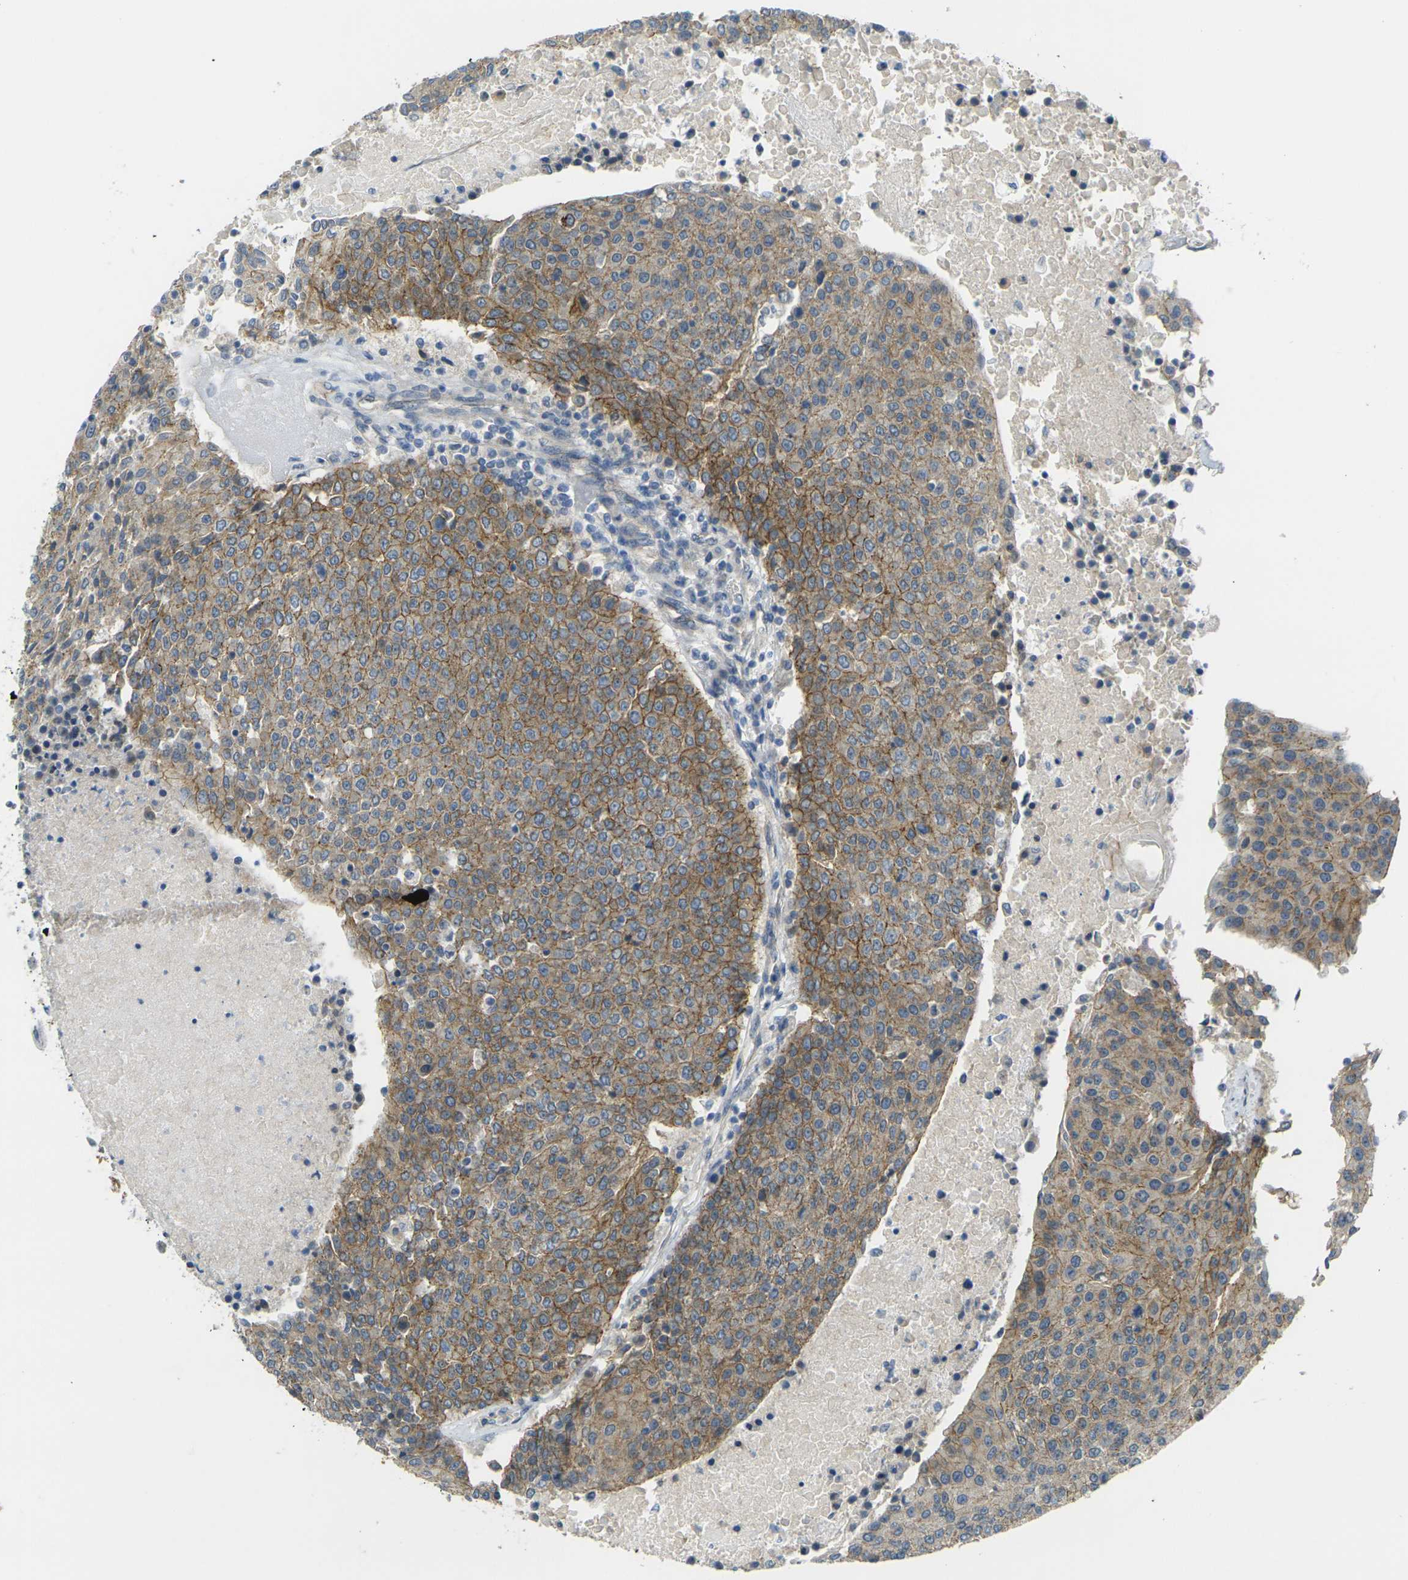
{"staining": {"intensity": "moderate", "quantity": ">75%", "location": "cytoplasmic/membranous"}, "tissue": "urothelial cancer", "cell_type": "Tumor cells", "image_type": "cancer", "snomed": [{"axis": "morphology", "description": "Urothelial carcinoma, High grade"}, {"axis": "topography", "description": "Urinary bladder"}], "caption": "Immunohistochemical staining of high-grade urothelial carcinoma exhibits medium levels of moderate cytoplasmic/membranous positivity in about >75% of tumor cells.", "gene": "RHBDD1", "patient": {"sex": "female", "age": 85}}